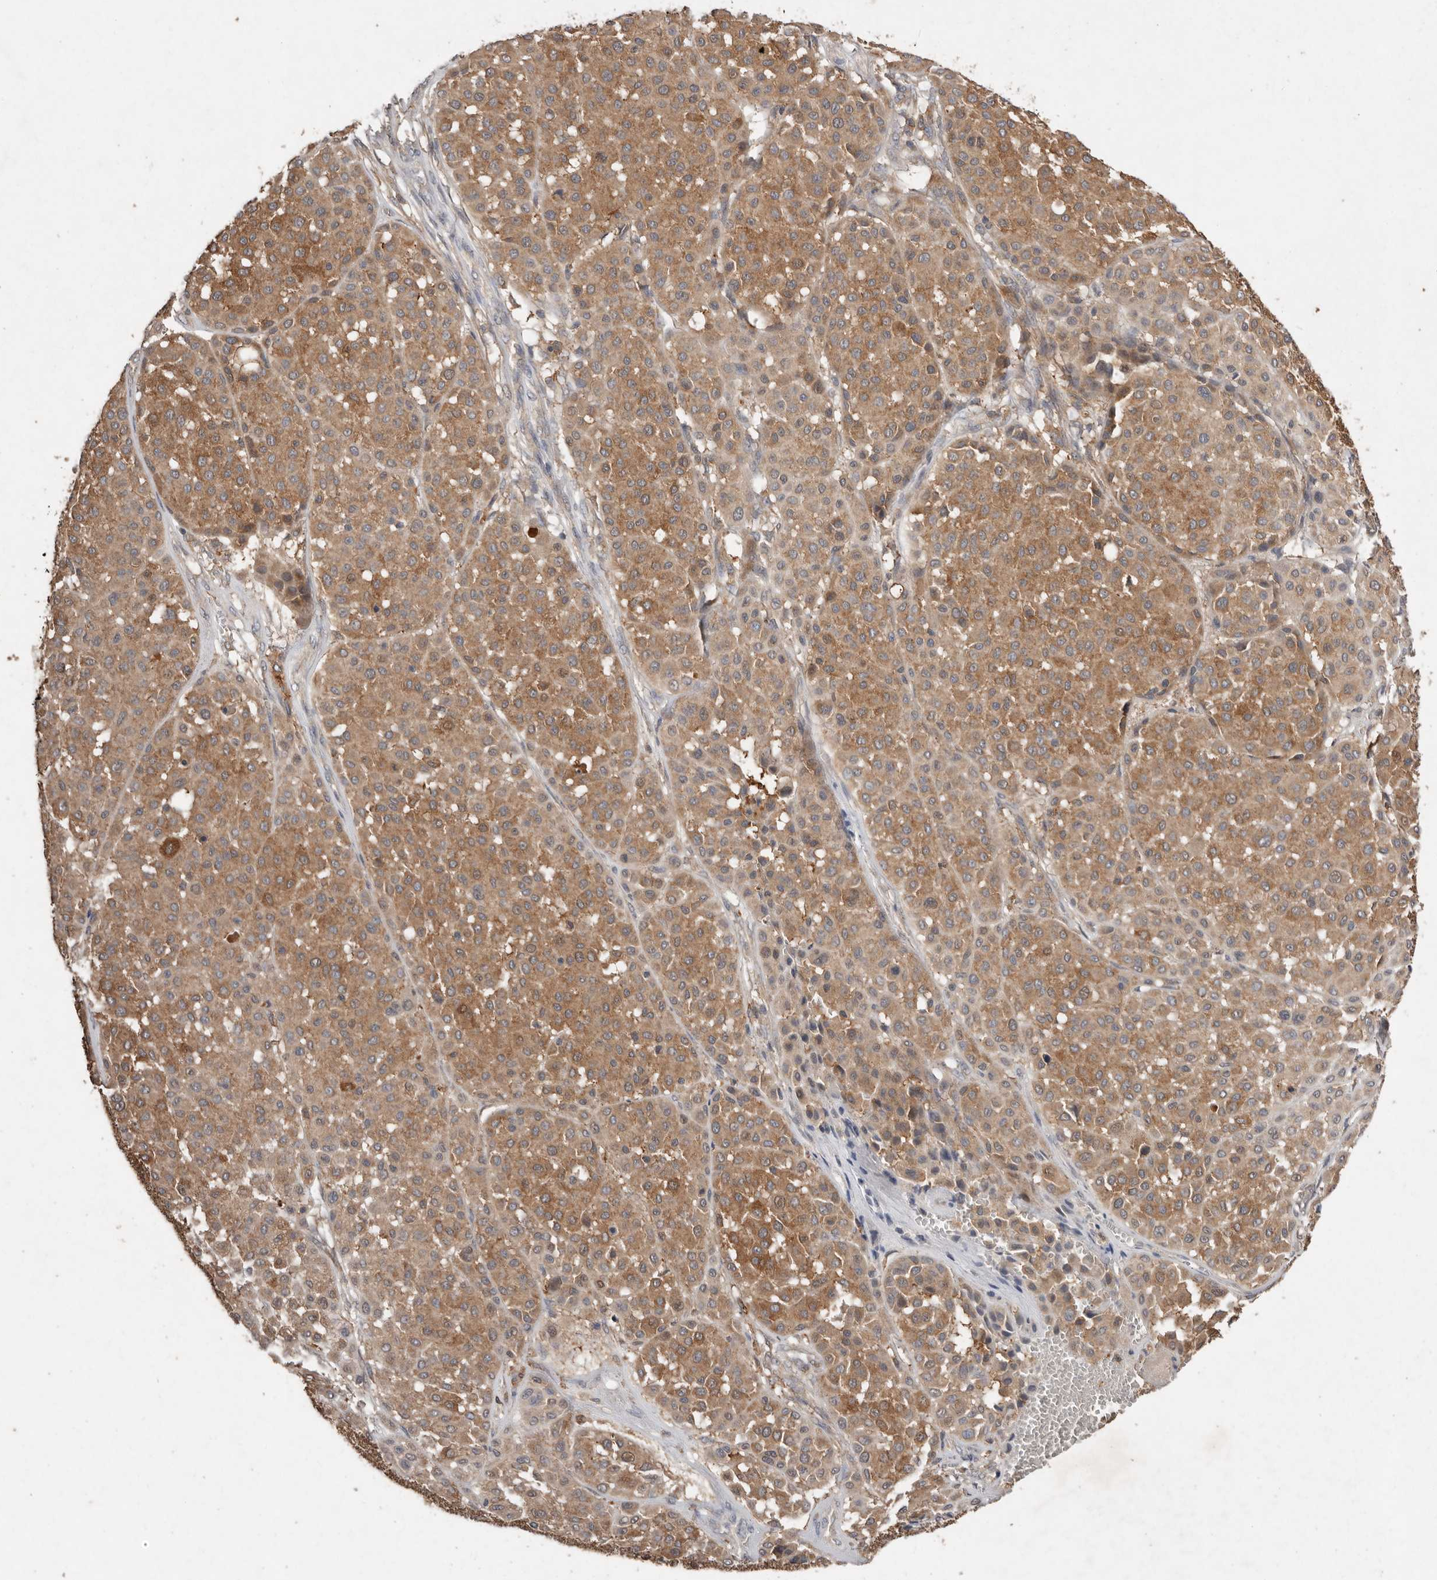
{"staining": {"intensity": "moderate", "quantity": ">75%", "location": "cytoplasmic/membranous"}, "tissue": "melanoma", "cell_type": "Tumor cells", "image_type": "cancer", "snomed": [{"axis": "morphology", "description": "Malignant melanoma, Metastatic site"}, {"axis": "topography", "description": "Soft tissue"}], "caption": "DAB immunohistochemical staining of human malignant melanoma (metastatic site) displays moderate cytoplasmic/membranous protein expression in about >75% of tumor cells.", "gene": "EDEM1", "patient": {"sex": "male", "age": 41}}